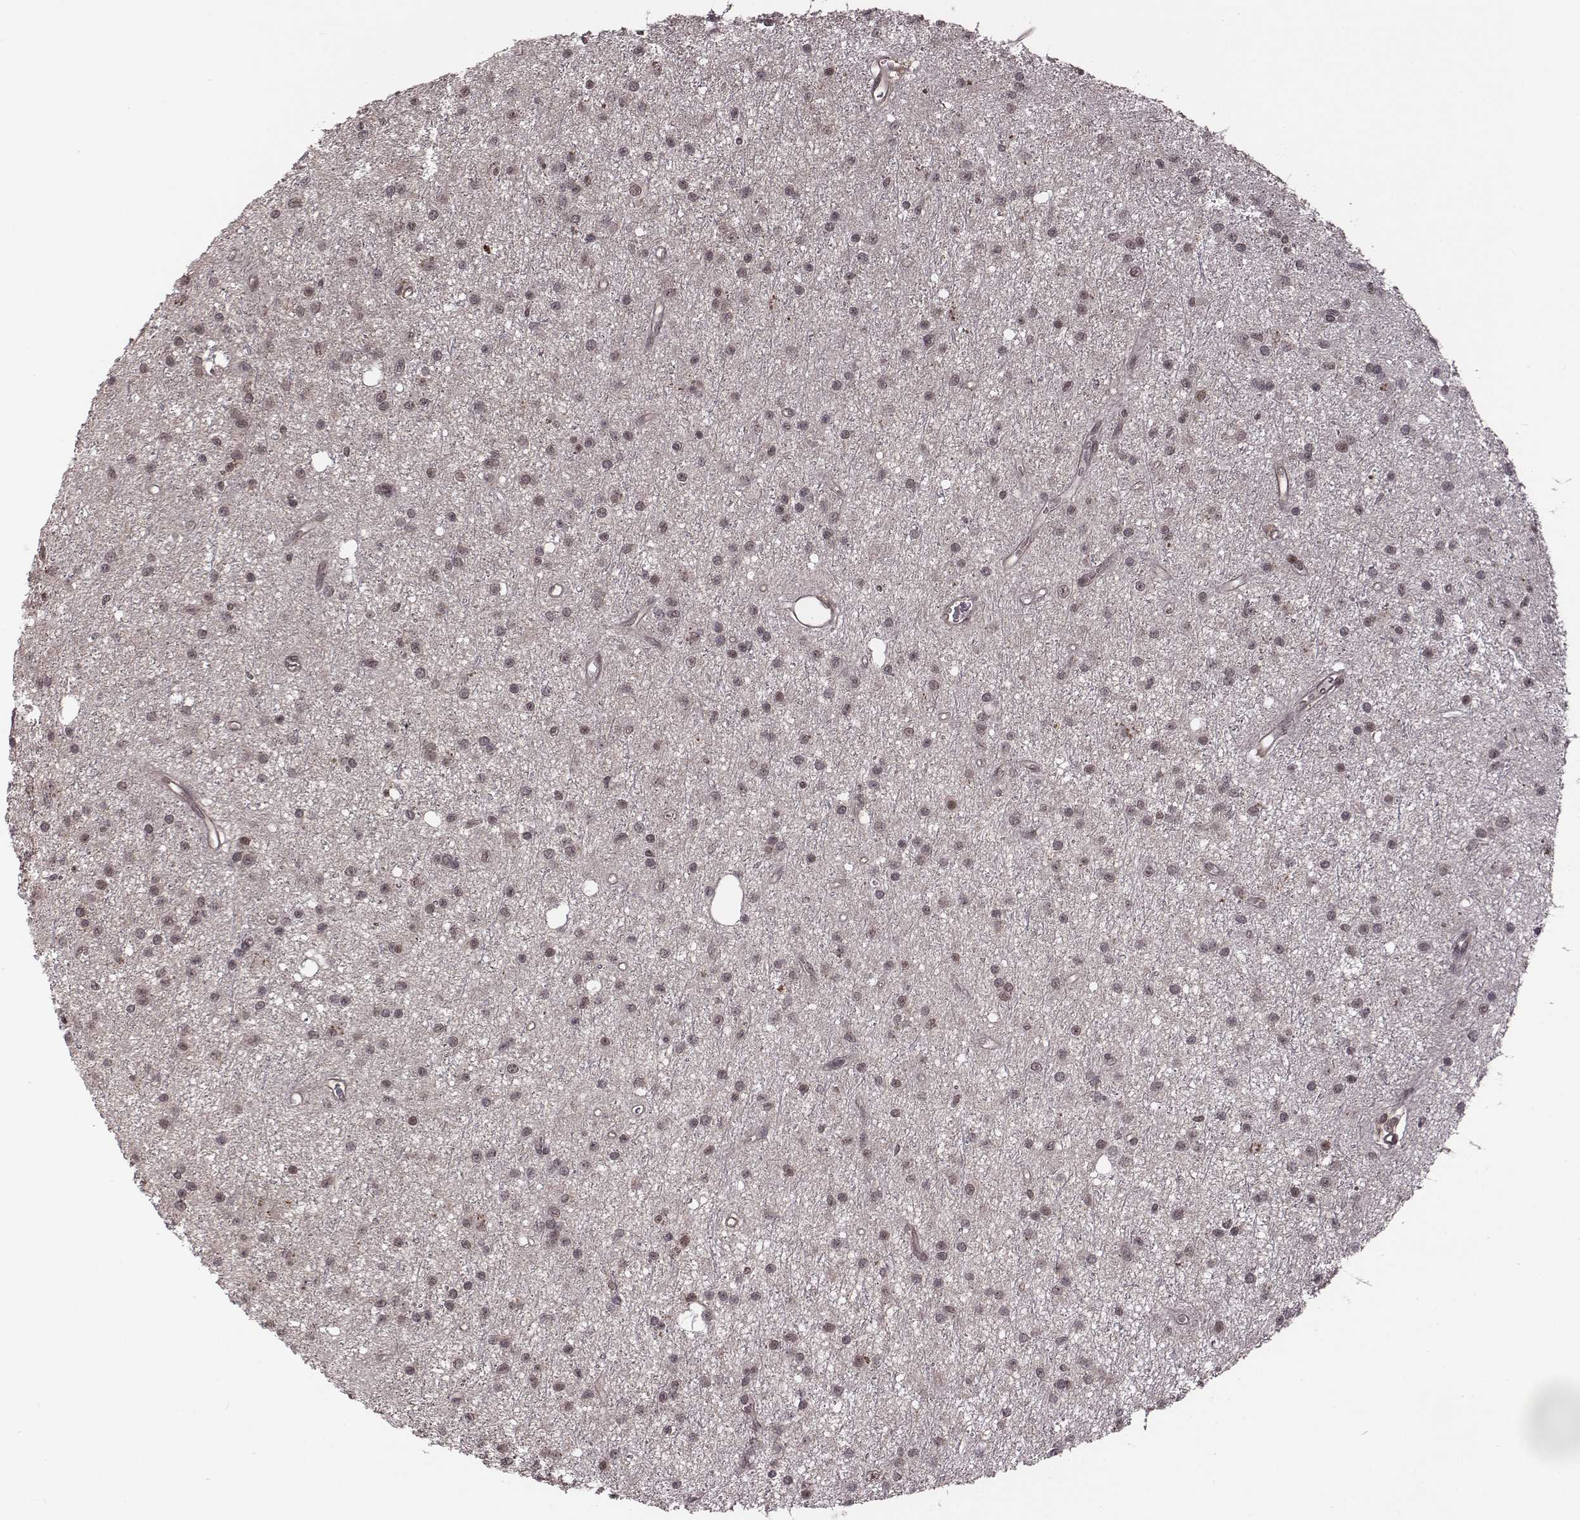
{"staining": {"intensity": "weak", "quantity": "25%-75%", "location": "nuclear"}, "tissue": "glioma", "cell_type": "Tumor cells", "image_type": "cancer", "snomed": [{"axis": "morphology", "description": "Glioma, malignant, Low grade"}, {"axis": "topography", "description": "Brain"}], "caption": "A brown stain shows weak nuclear expression of a protein in human malignant low-grade glioma tumor cells.", "gene": "RPL3", "patient": {"sex": "male", "age": 27}}